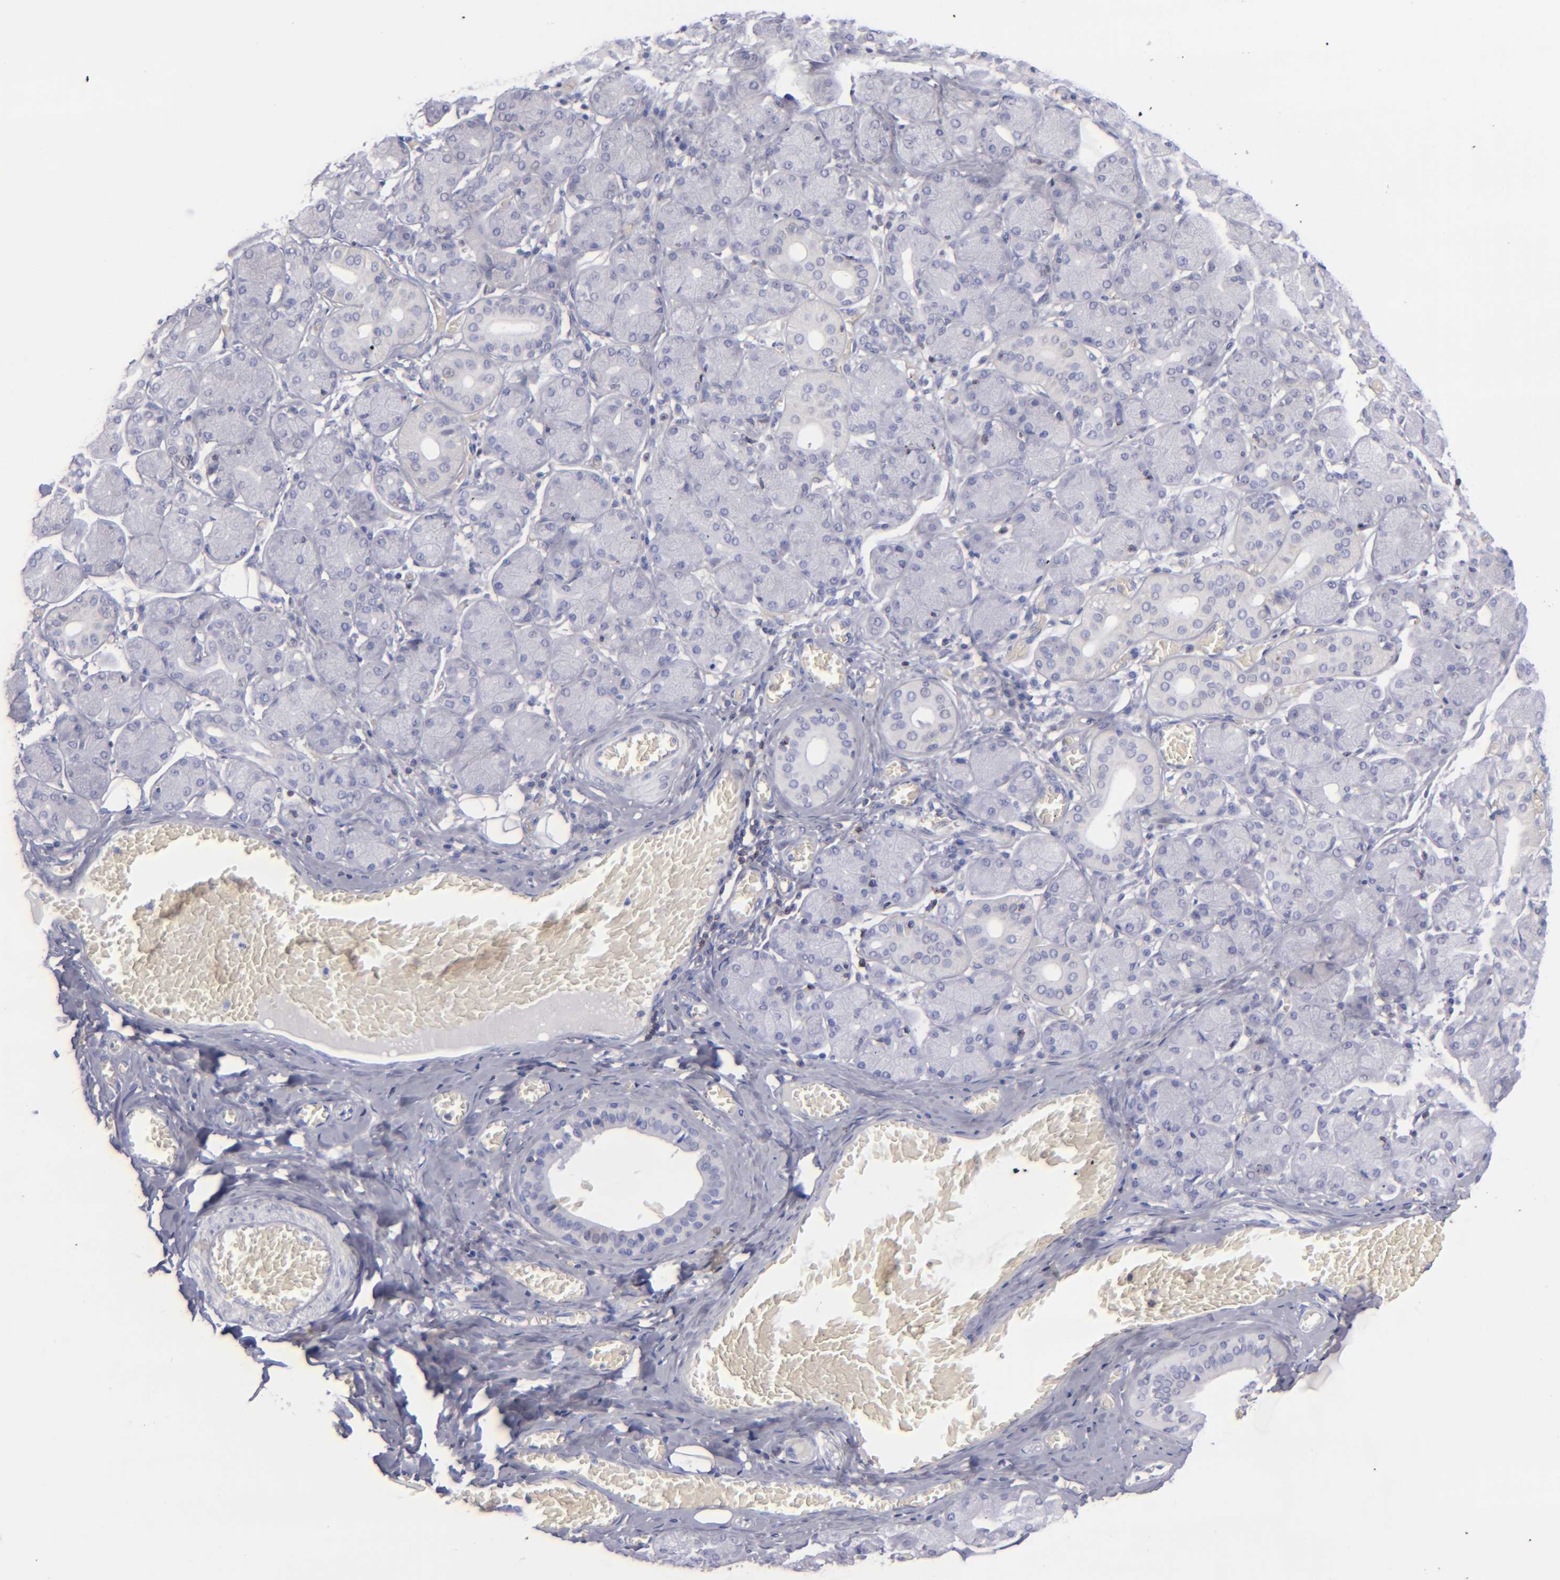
{"staining": {"intensity": "negative", "quantity": "none", "location": "none"}, "tissue": "salivary gland", "cell_type": "Glandular cells", "image_type": "normal", "snomed": [{"axis": "morphology", "description": "Normal tissue, NOS"}, {"axis": "topography", "description": "Salivary gland"}], "caption": "Salivary gland stained for a protein using immunohistochemistry (IHC) reveals no positivity glandular cells.", "gene": "CD2", "patient": {"sex": "female", "age": 24}}